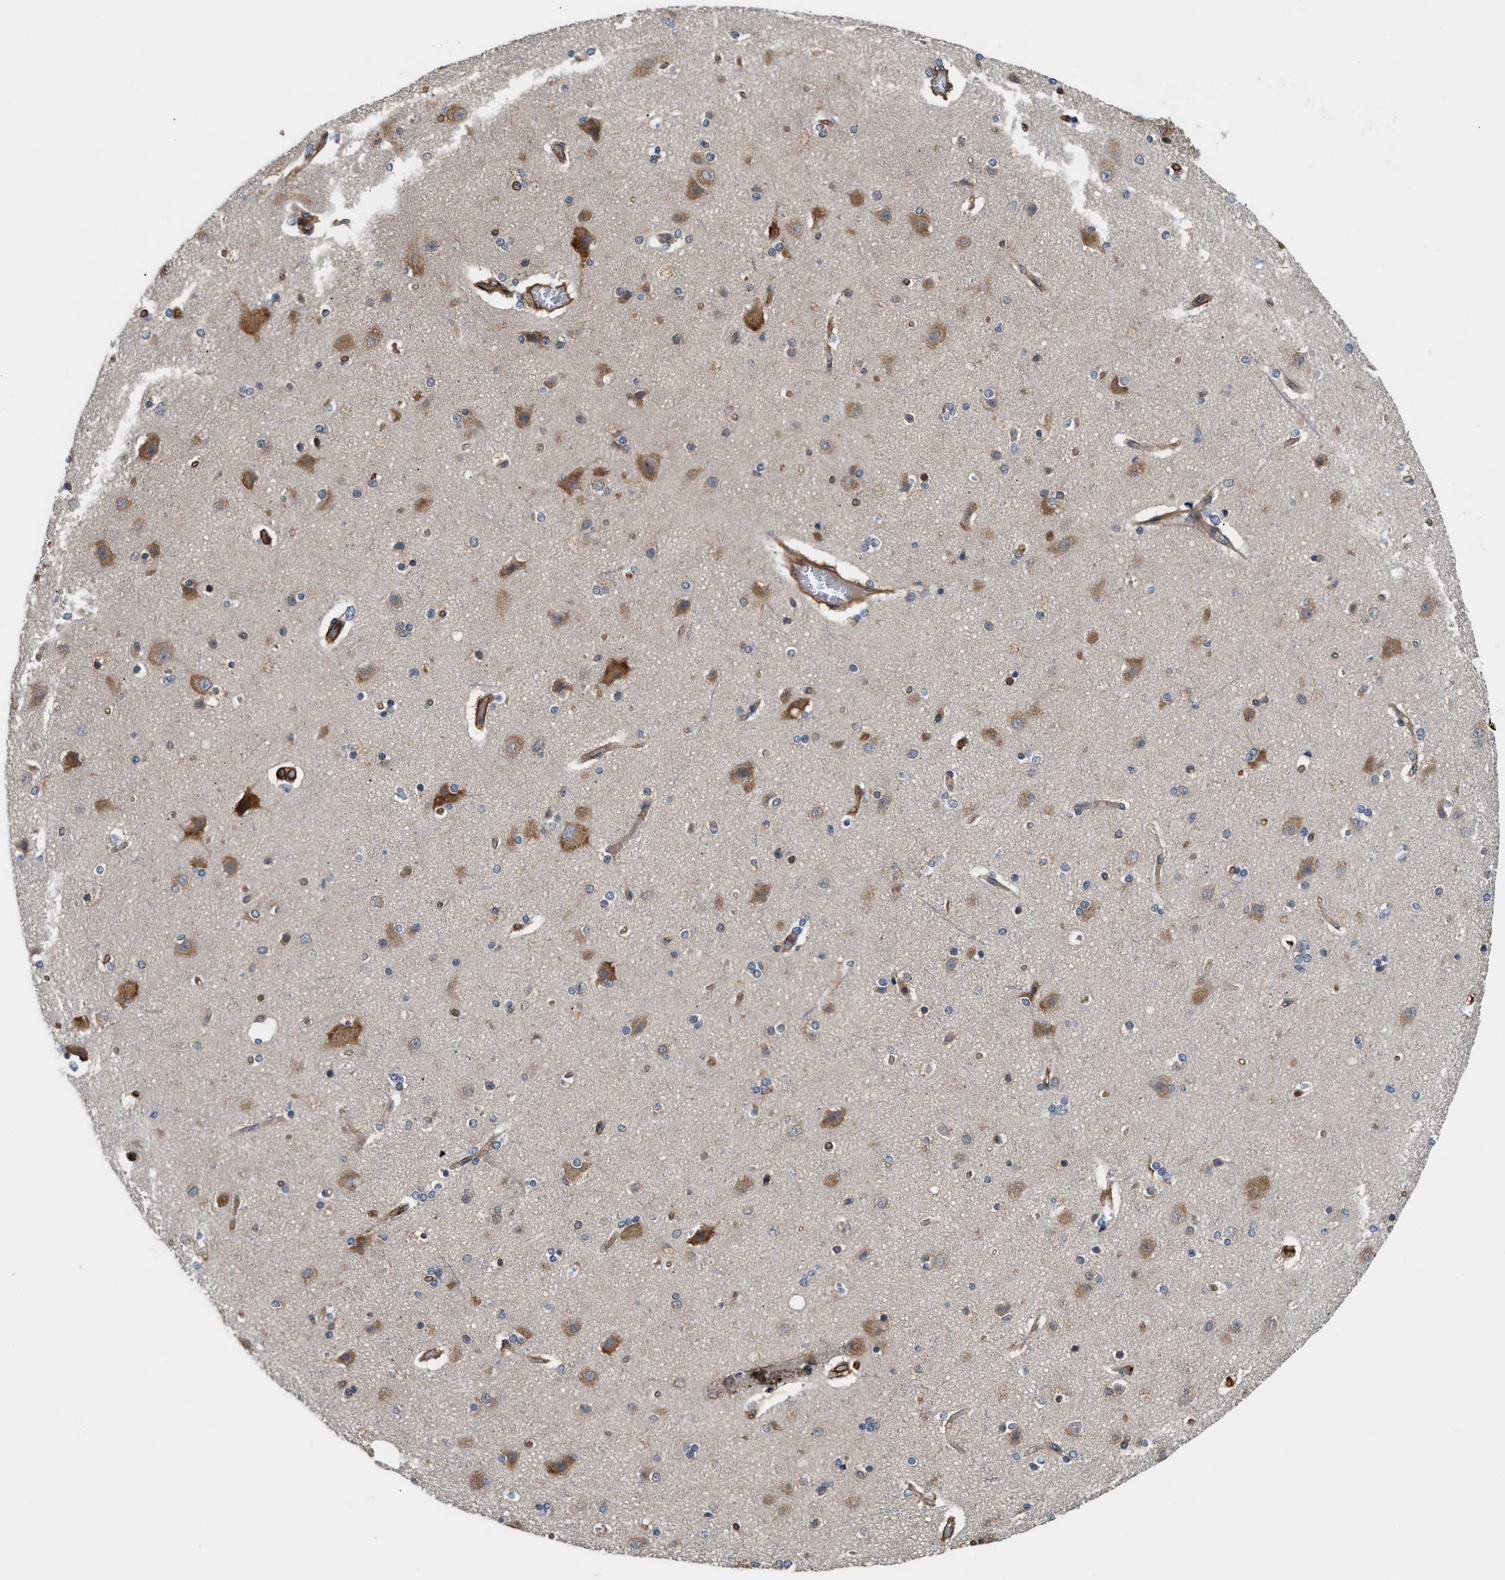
{"staining": {"intensity": "moderate", "quantity": ">75%", "location": "cytoplasmic/membranous"}, "tissue": "cerebral cortex", "cell_type": "Endothelial cells", "image_type": "normal", "snomed": [{"axis": "morphology", "description": "Normal tissue, NOS"}, {"axis": "topography", "description": "Cerebral cortex"}], "caption": "Immunohistochemical staining of benign cerebral cortex reveals >75% levels of moderate cytoplasmic/membranous protein positivity in about >75% of endothelial cells.", "gene": "DDHD2", "patient": {"sex": "female", "age": 54}}